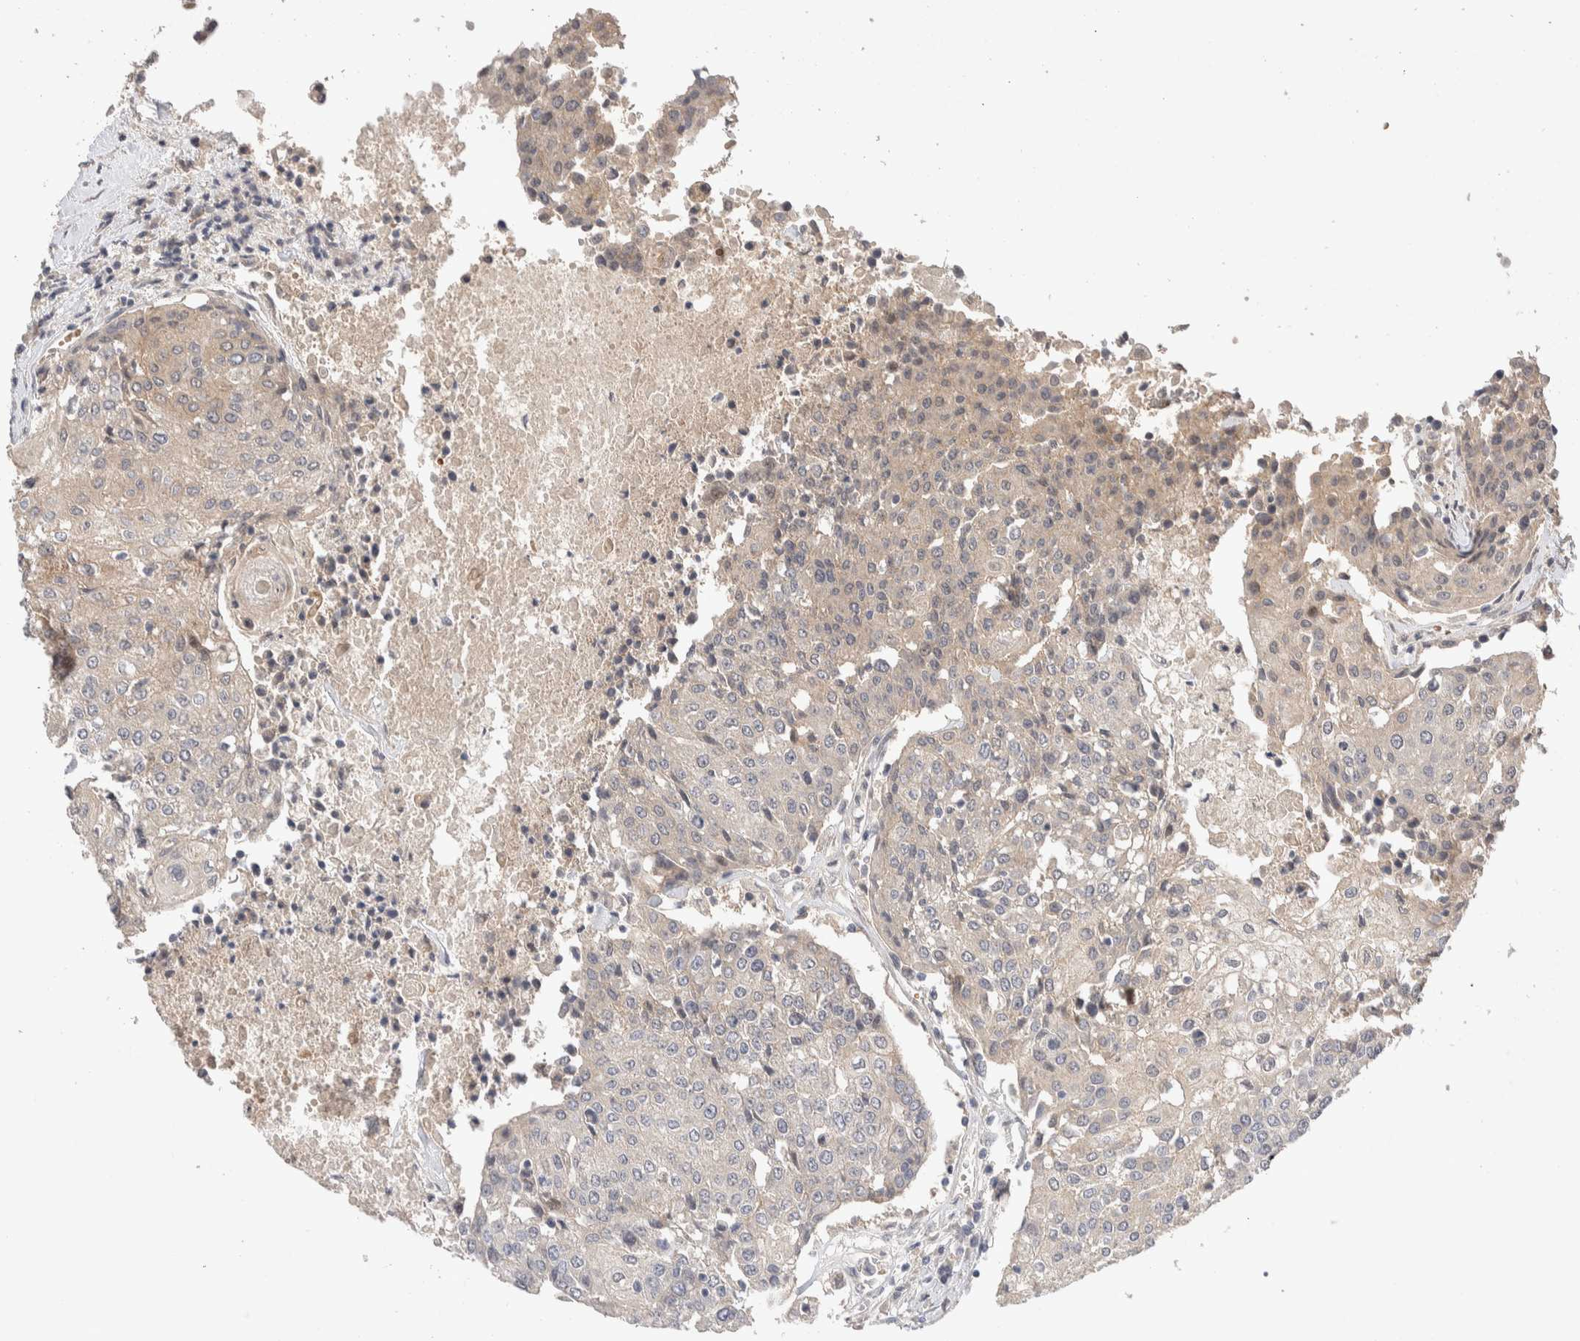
{"staining": {"intensity": "weak", "quantity": "25%-75%", "location": "cytoplasmic/membranous"}, "tissue": "urothelial cancer", "cell_type": "Tumor cells", "image_type": "cancer", "snomed": [{"axis": "morphology", "description": "Urothelial carcinoma, High grade"}, {"axis": "topography", "description": "Urinary bladder"}], "caption": "About 25%-75% of tumor cells in urothelial carcinoma (high-grade) display weak cytoplasmic/membranous protein staining as visualized by brown immunohistochemical staining.", "gene": "CASK", "patient": {"sex": "female", "age": 85}}